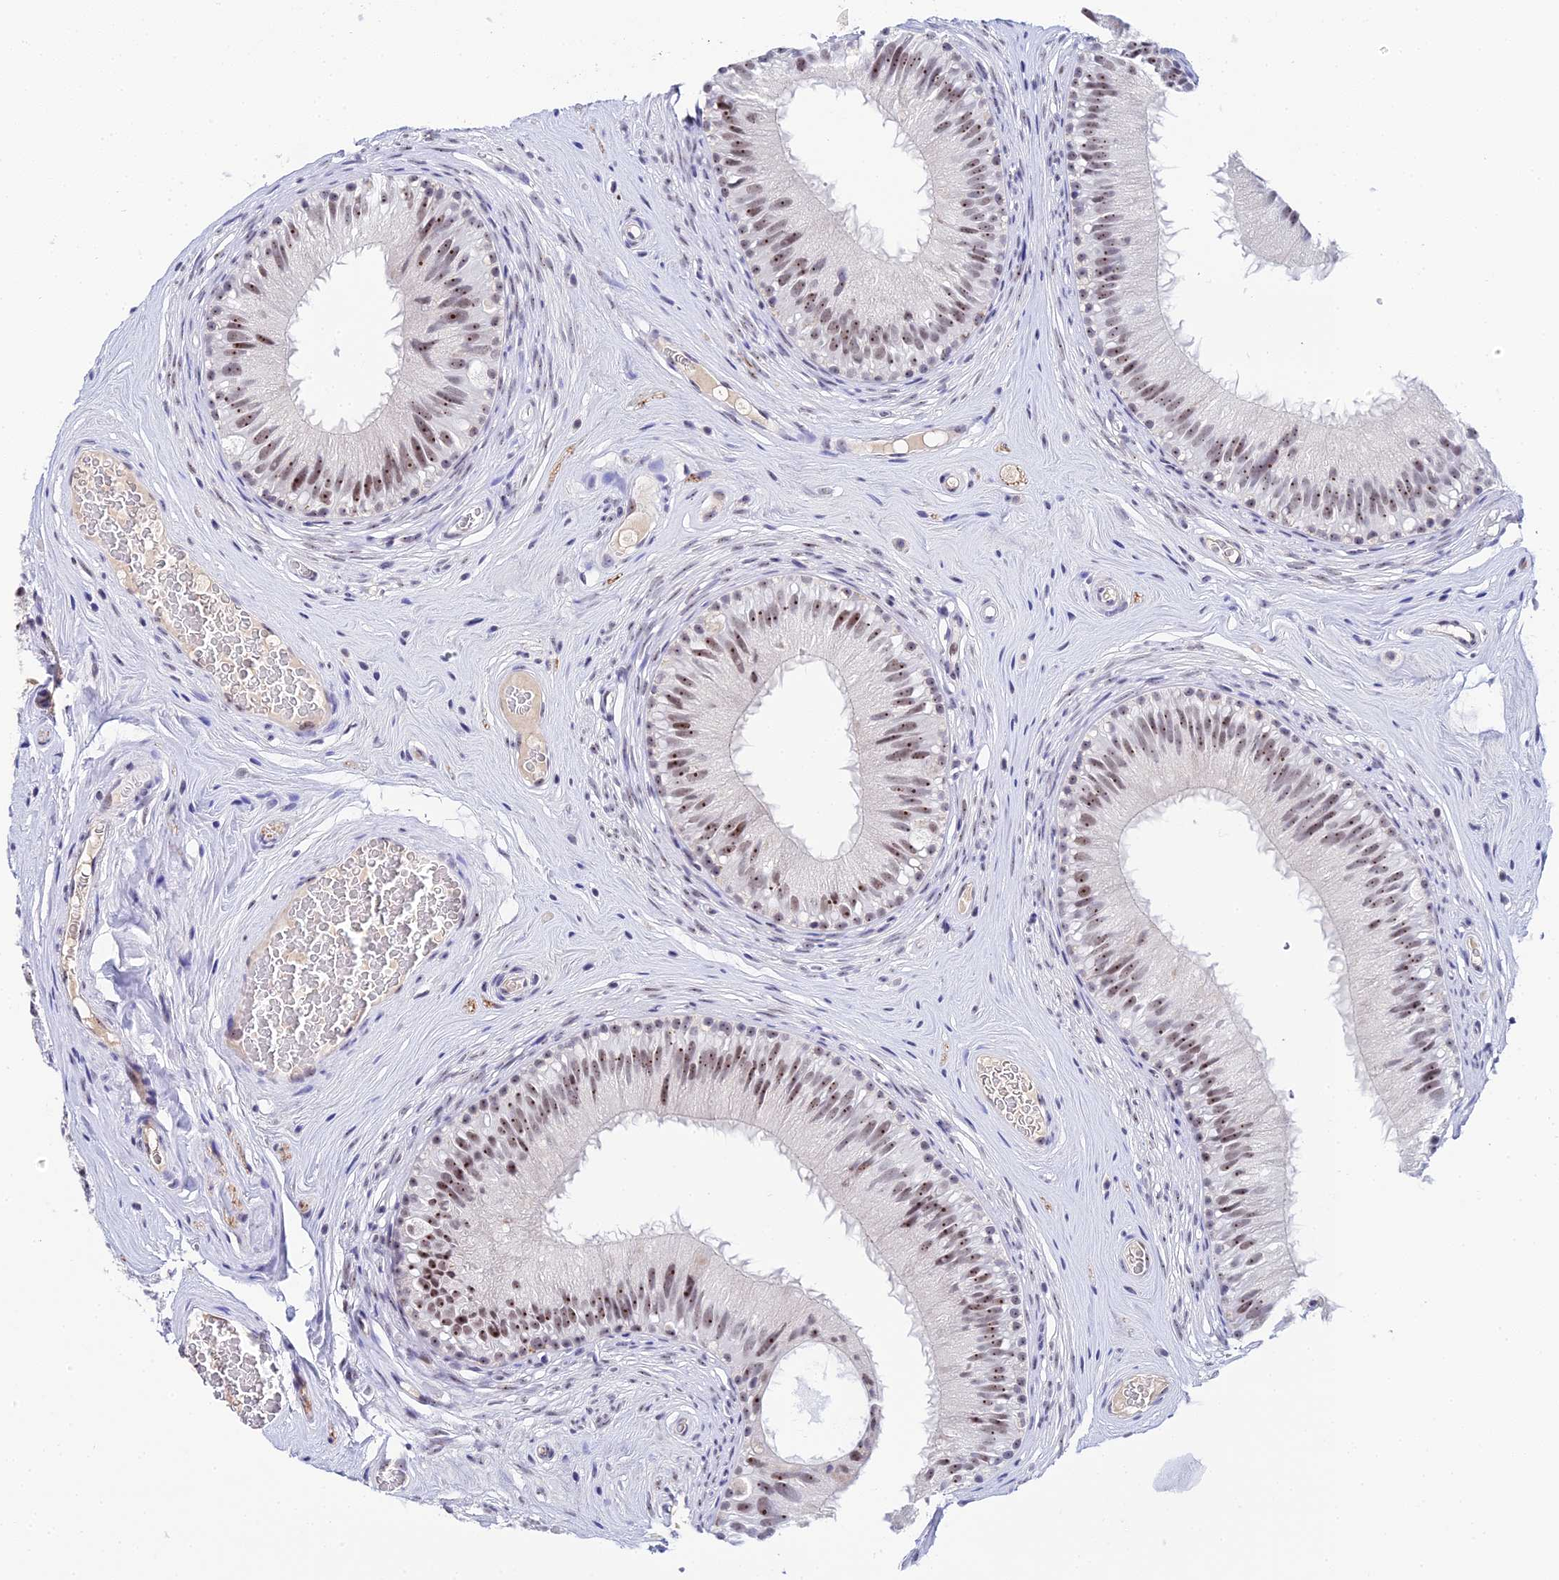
{"staining": {"intensity": "moderate", "quantity": "25%-75%", "location": "nuclear"}, "tissue": "epididymis", "cell_type": "Glandular cells", "image_type": "normal", "snomed": [{"axis": "morphology", "description": "Normal tissue, NOS"}, {"axis": "topography", "description": "Epididymis"}], "caption": "High-magnification brightfield microscopy of benign epididymis stained with DAB (brown) and counterstained with hematoxylin (blue). glandular cells exhibit moderate nuclear staining is appreciated in about25%-75% of cells.", "gene": "PLPP4", "patient": {"sex": "male", "age": 45}}